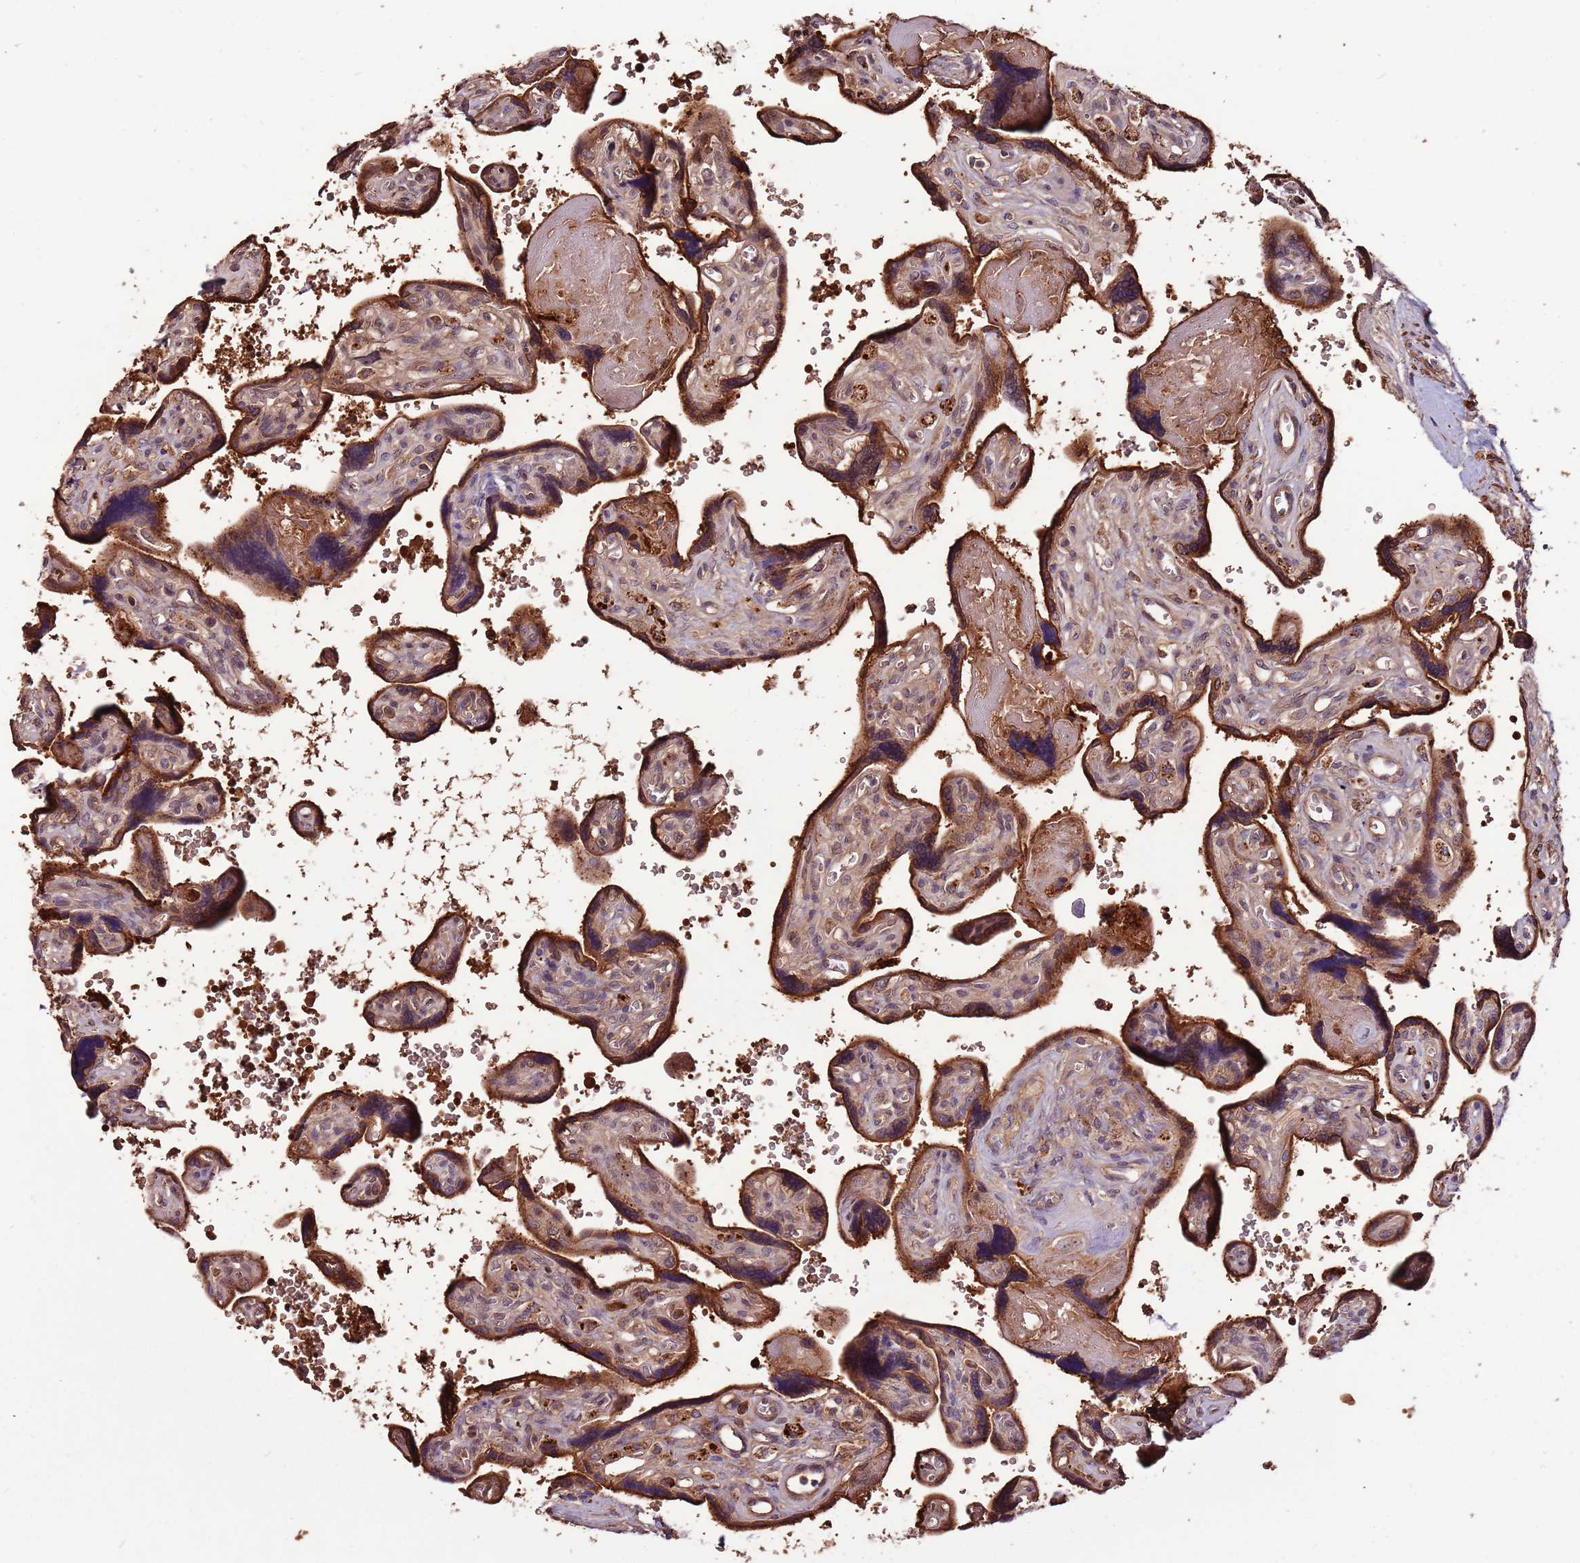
{"staining": {"intensity": "strong", "quantity": ">75%", "location": "cytoplasmic/membranous,nuclear"}, "tissue": "placenta", "cell_type": "Trophoblastic cells", "image_type": "normal", "snomed": [{"axis": "morphology", "description": "Normal tissue, NOS"}, {"axis": "topography", "description": "Placenta"}], "caption": "Immunohistochemistry (IHC) photomicrograph of normal placenta: human placenta stained using immunohistochemistry displays high levels of strong protein expression localized specifically in the cytoplasmic/membranous,nuclear of trophoblastic cells, appearing as a cytoplasmic/membranous,nuclear brown color.", "gene": "DENR", "patient": {"sex": "female", "age": 39}}